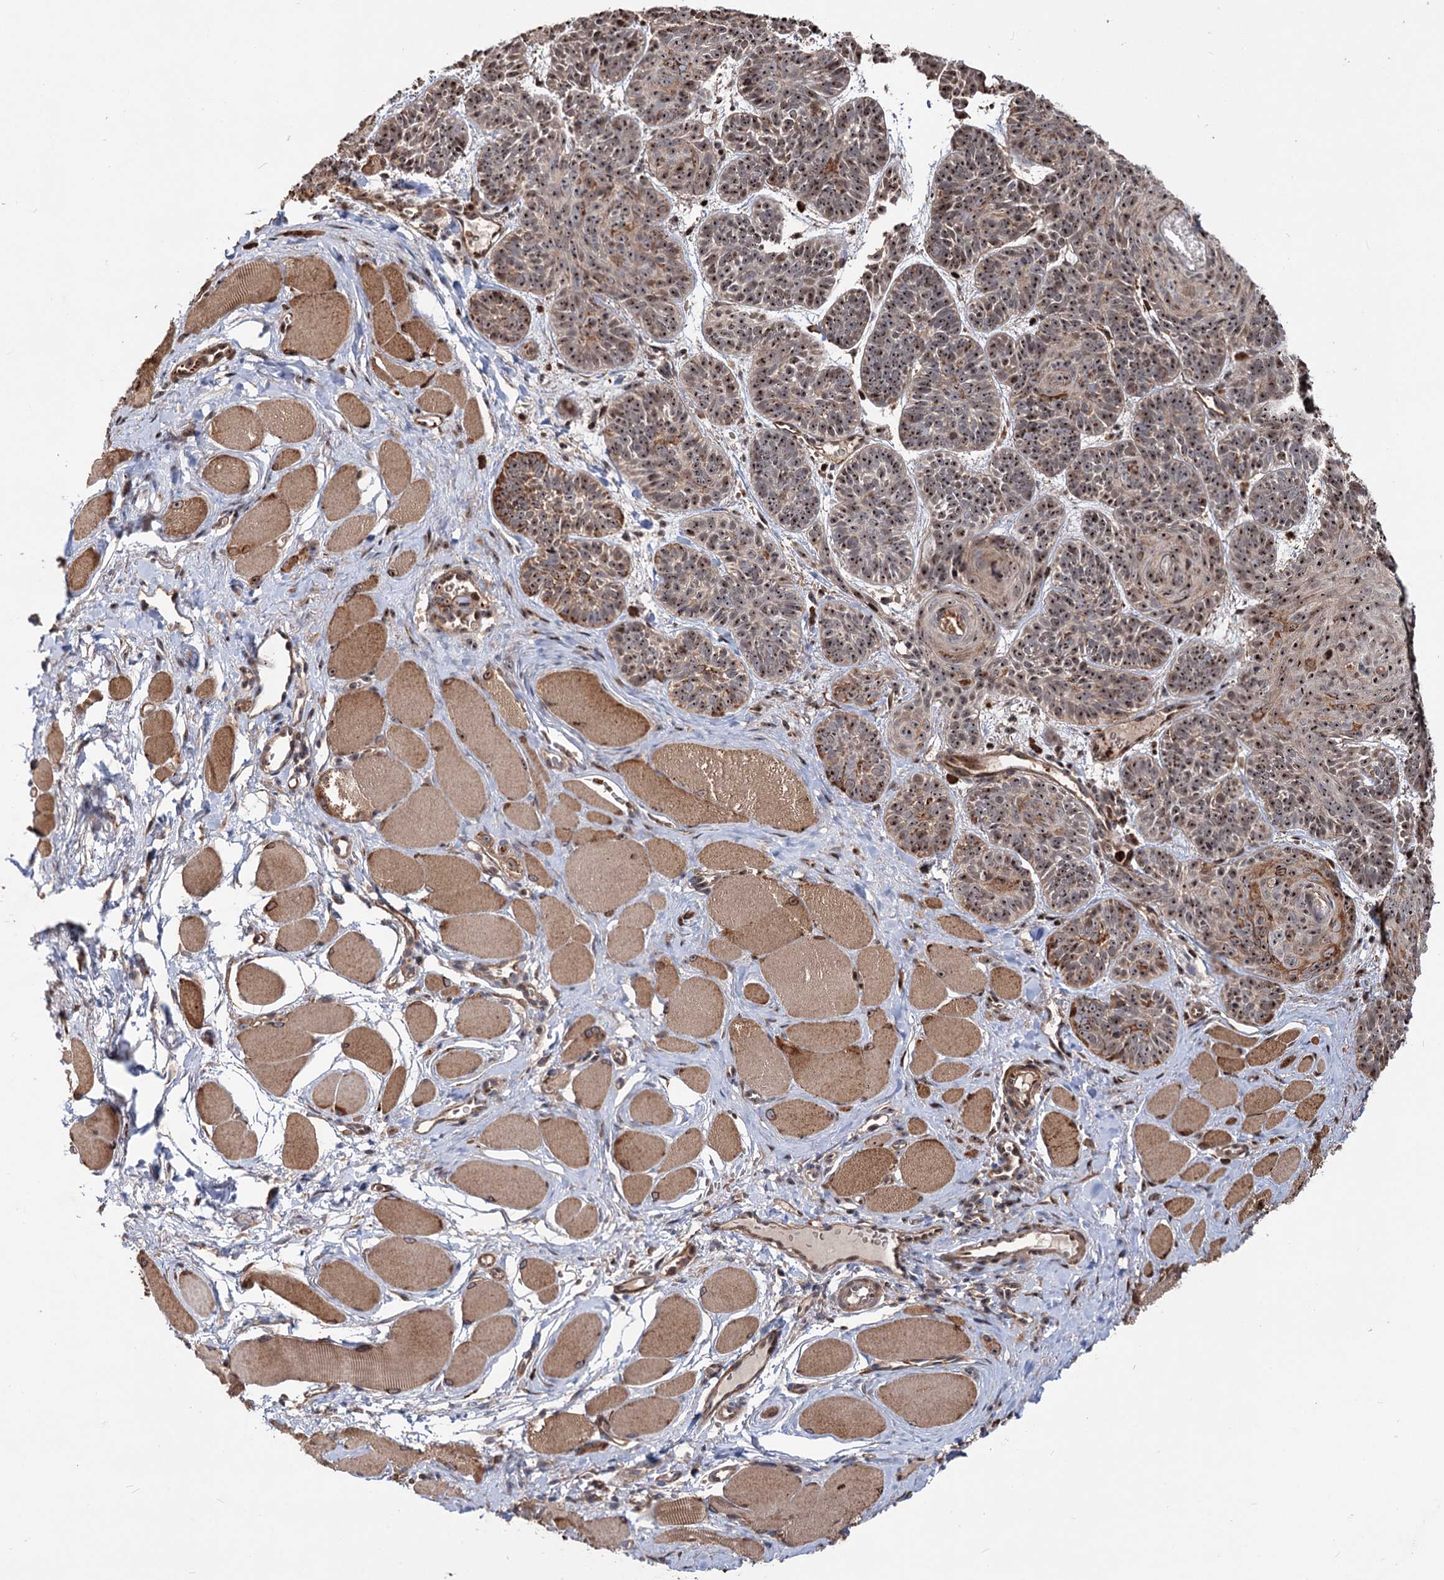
{"staining": {"intensity": "moderate", "quantity": ">75%", "location": "cytoplasmic/membranous,nuclear"}, "tissue": "skin cancer", "cell_type": "Tumor cells", "image_type": "cancer", "snomed": [{"axis": "morphology", "description": "Basal cell carcinoma"}, {"axis": "topography", "description": "Skin"}], "caption": "Skin cancer (basal cell carcinoma) stained for a protein demonstrates moderate cytoplasmic/membranous and nuclear positivity in tumor cells.", "gene": "PTDSS2", "patient": {"sex": "male", "age": 85}}